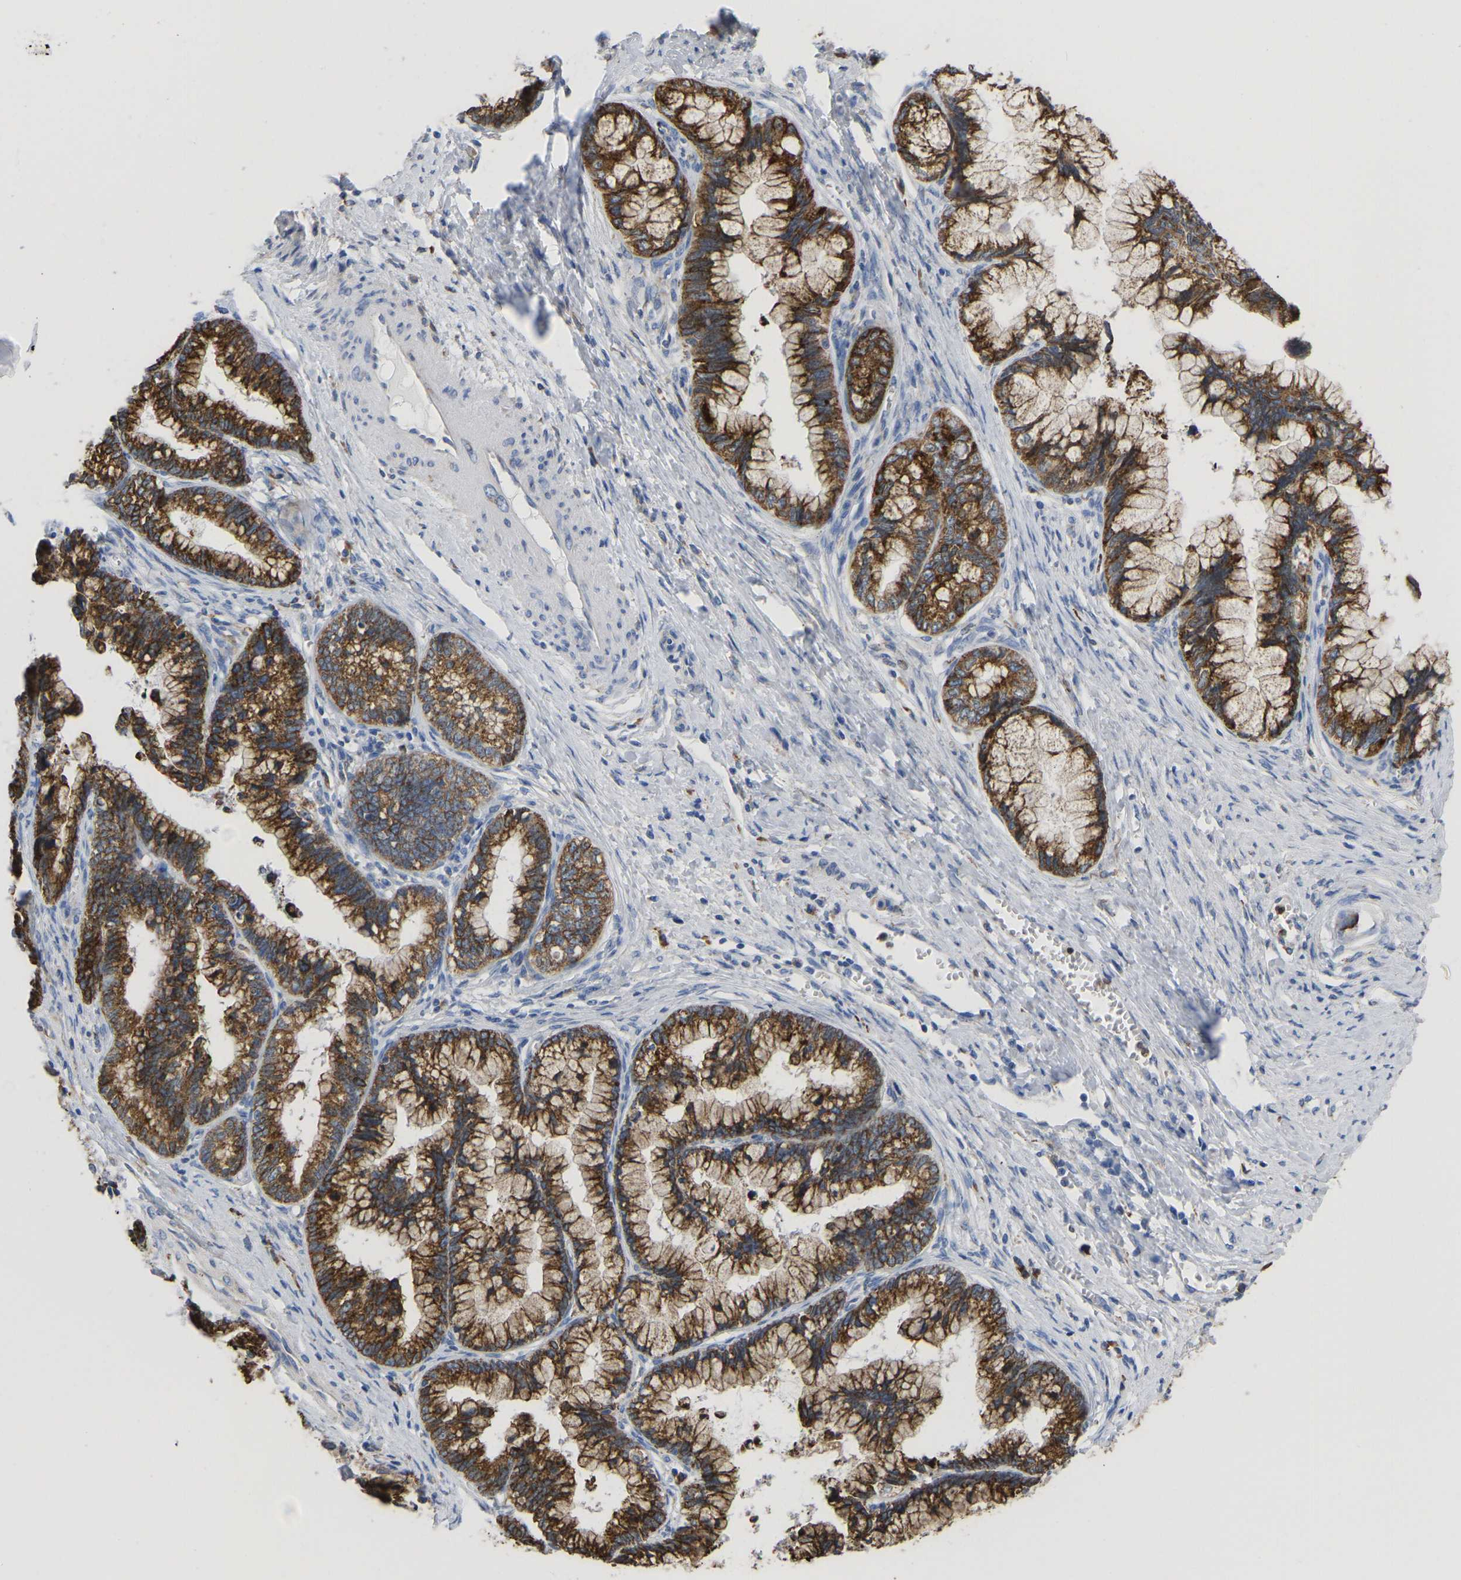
{"staining": {"intensity": "strong", "quantity": ">75%", "location": "cytoplasmic/membranous"}, "tissue": "cervical cancer", "cell_type": "Tumor cells", "image_type": "cancer", "snomed": [{"axis": "morphology", "description": "Adenocarcinoma, NOS"}, {"axis": "topography", "description": "Cervix"}], "caption": "Protein expression analysis of cervical cancer displays strong cytoplasmic/membranous expression in approximately >75% of tumor cells.", "gene": "P4HB", "patient": {"sex": "female", "age": 44}}